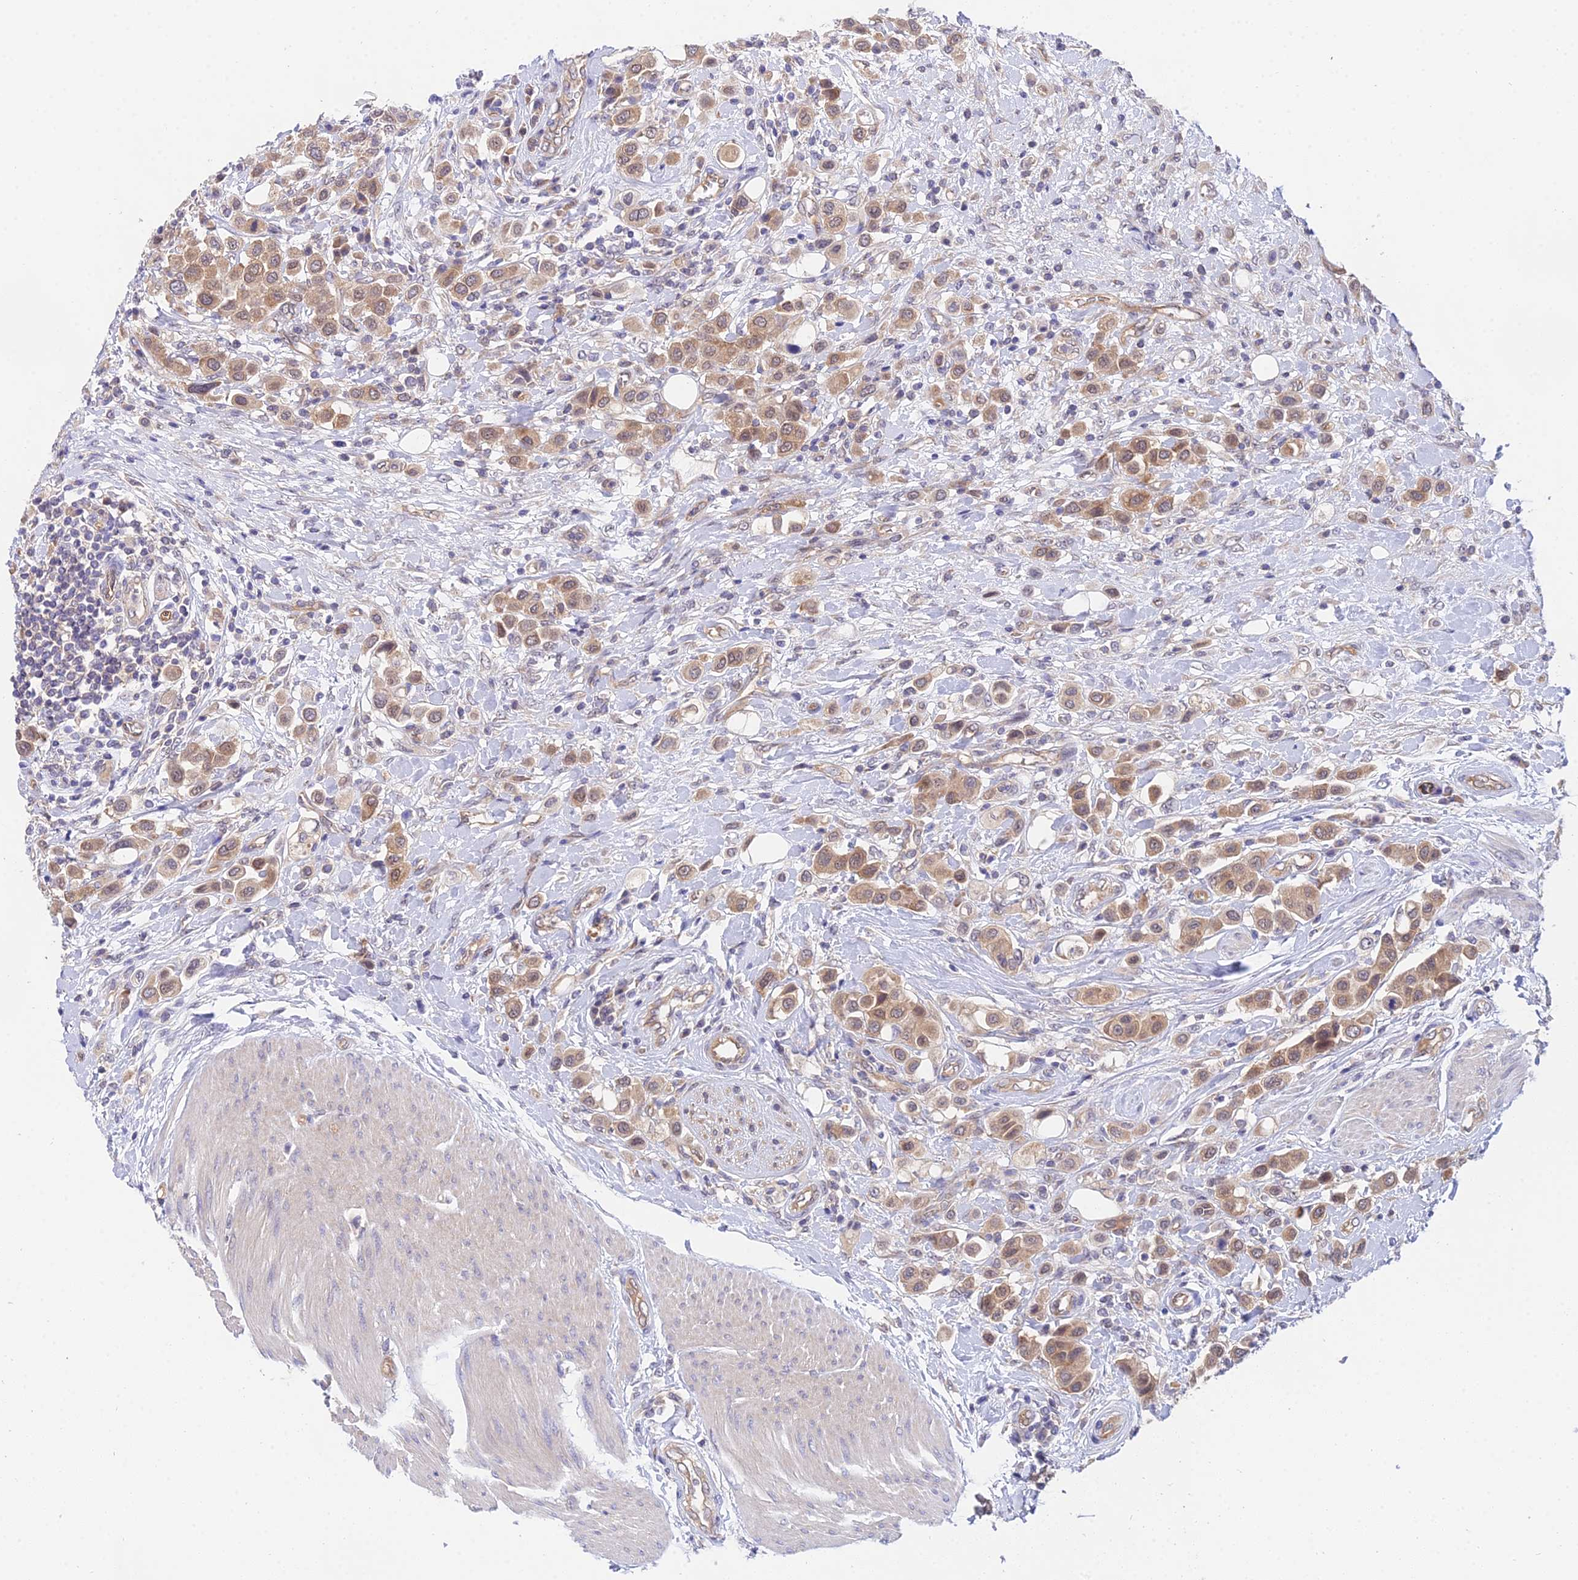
{"staining": {"intensity": "moderate", "quantity": ">75%", "location": "cytoplasmic/membranous"}, "tissue": "urothelial cancer", "cell_type": "Tumor cells", "image_type": "cancer", "snomed": [{"axis": "morphology", "description": "Urothelial carcinoma, High grade"}, {"axis": "topography", "description": "Urinary bladder"}], "caption": "Human urothelial cancer stained with a brown dye displays moderate cytoplasmic/membranous positive staining in approximately >75% of tumor cells.", "gene": "PPP2R2C", "patient": {"sex": "male", "age": 50}}